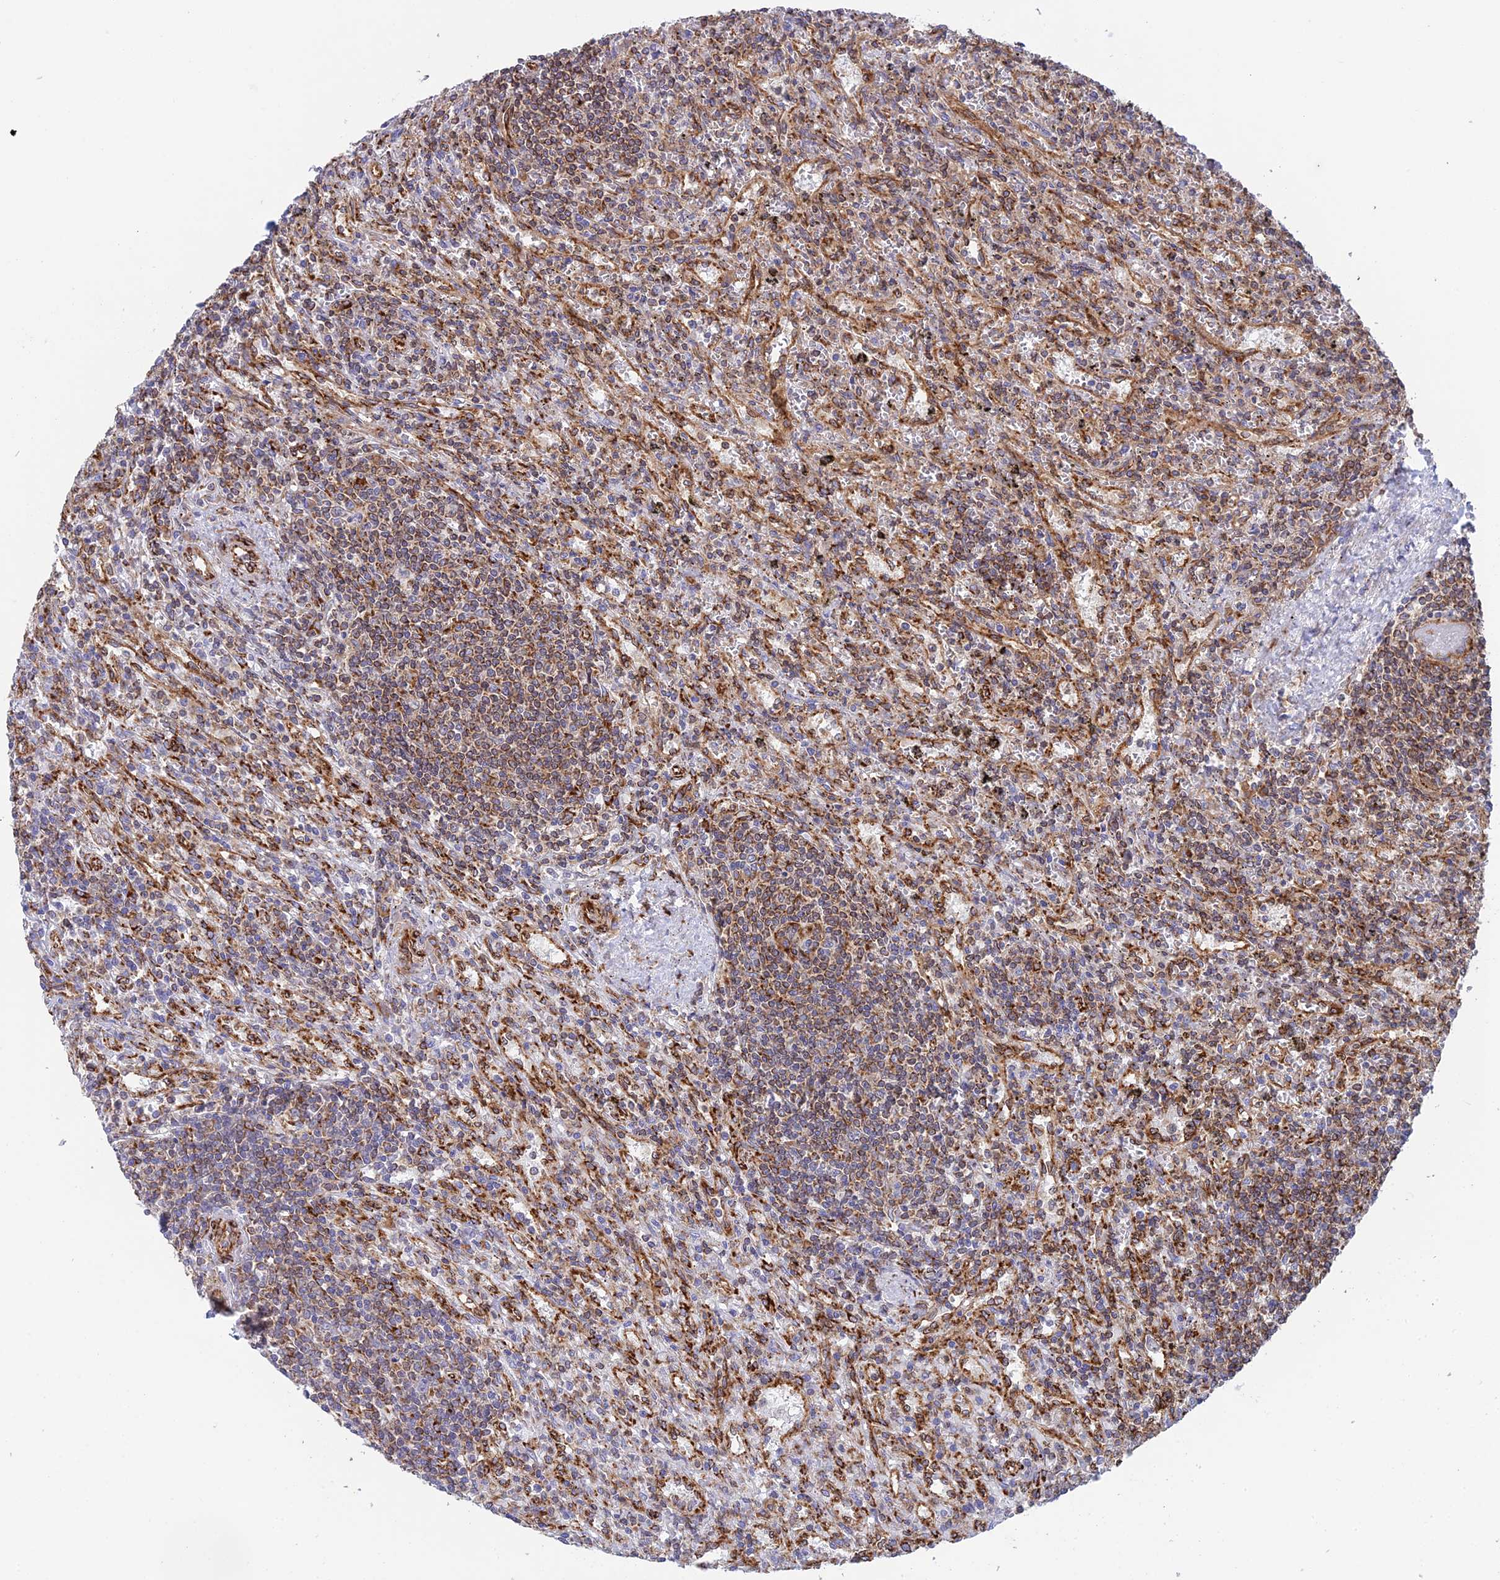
{"staining": {"intensity": "moderate", "quantity": "25%-75%", "location": "cytoplasmic/membranous"}, "tissue": "lymphoma", "cell_type": "Tumor cells", "image_type": "cancer", "snomed": [{"axis": "morphology", "description": "Malignant lymphoma, non-Hodgkin's type, Low grade"}, {"axis": "topography", "description": "Spleen"}], "caption": "This histopathology image shows immunohistochemistry (IHC) staining of malignant lymphoma, non-Hodgkin's type (low-grade), with medium moderate cytoplasmic/membranous positivity in approximately 25%-75% of tumor cells.", "gene": "CCDC69", "patient": {"sex": "male", "age": 76}}